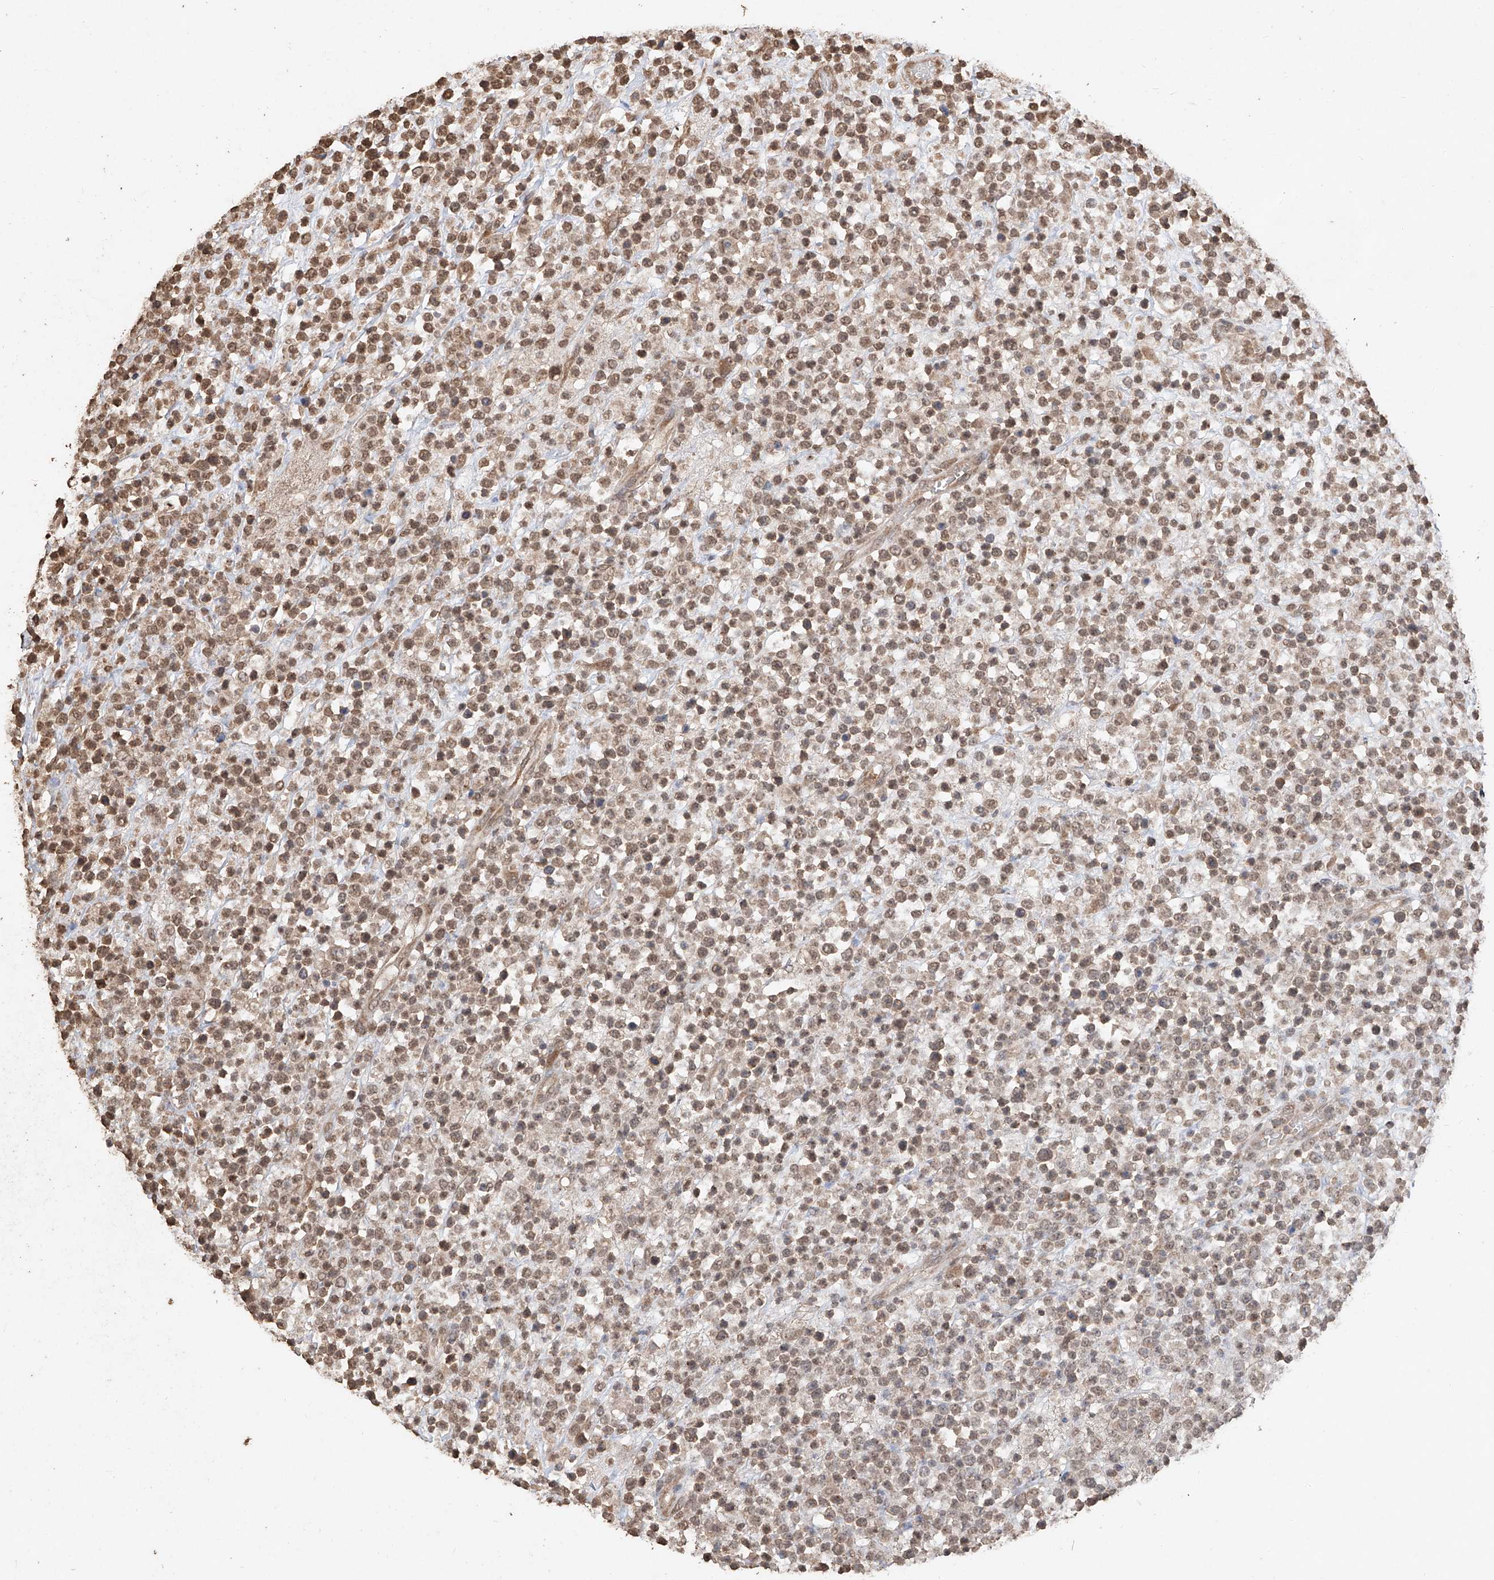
{"staining": {"intensity": "moderate", "quantity": ">75%", "location": "nuclear"}, "tissue": "lymphoma", "cell_type": "Tumor cells", "image_type": "cancer", "snomed": [{"axis": "morphology", "description": "Malignant lymphoma, non-Hodgkin's type, High grade"}, {"axis": "topography", "description": "Colon"}], "caption": "Tumor cells display moderate nuclear expression in about >75% of cells in high-grade malignant lymphoma, non-Hodgkin's type.", "gene": "ELOVL1", "patient": {"sex": "female", "age": 53}}